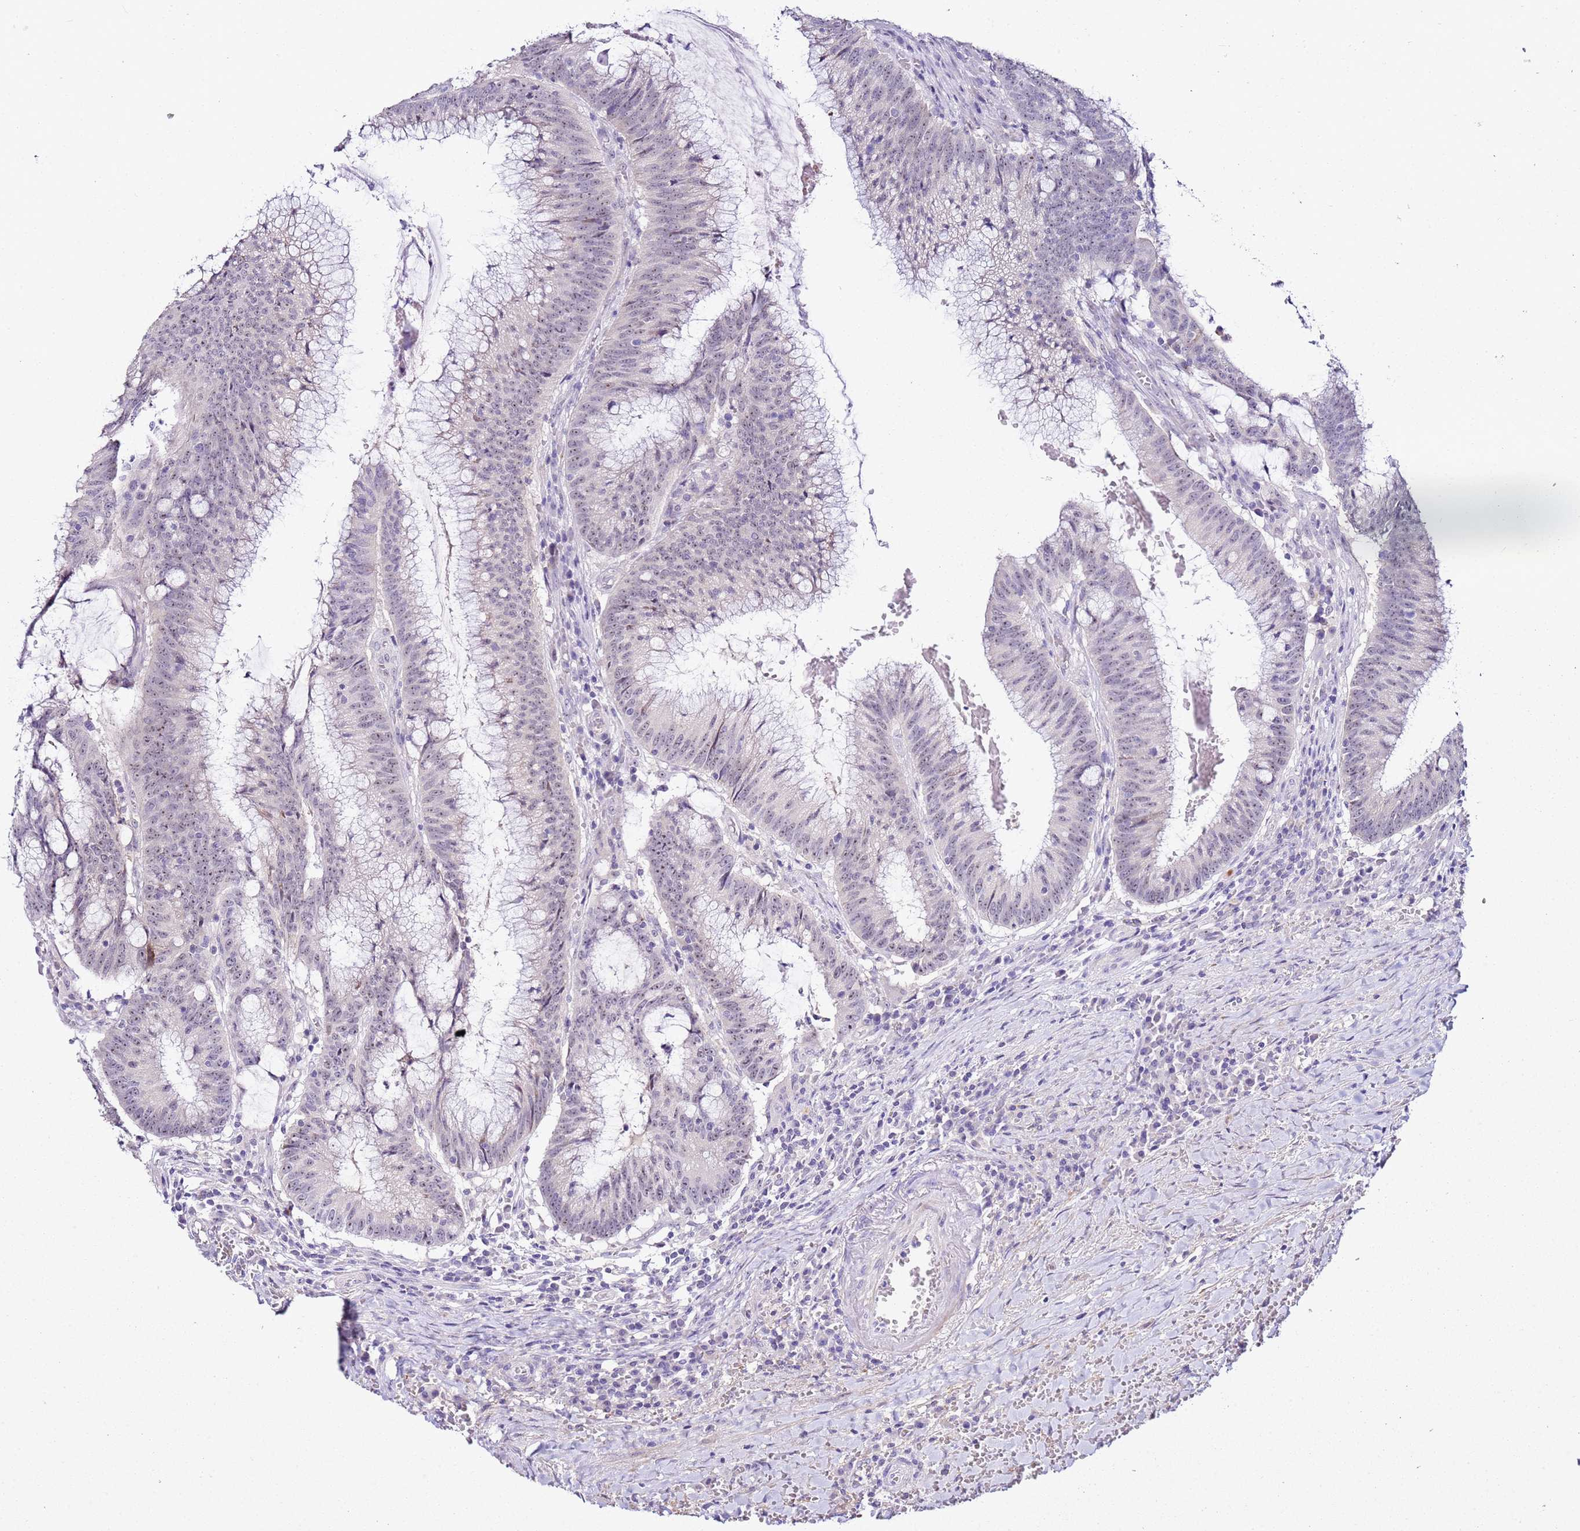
{"staining": {"intensity": "weak", "quantity": "25%-75%", "location": "nuclear"}, "tissue": "colorectal cancer", "cell_type": "Tumor cells", "image_type": "cancer", "snomed": [{"axis": "morphology", "description": "Adenocarcinoma, NOS"}, {"axis": "topography", "description": "Rectum"}], "caption": "Immunohistochemistry (DAB) staining of adenocarcinoma (colorectal) exhibits weak nuclear protein expression in approximately 25%-75% of tumor cells.", "gene": "HGD", "patient": {"sex": "female", "age": 77}}